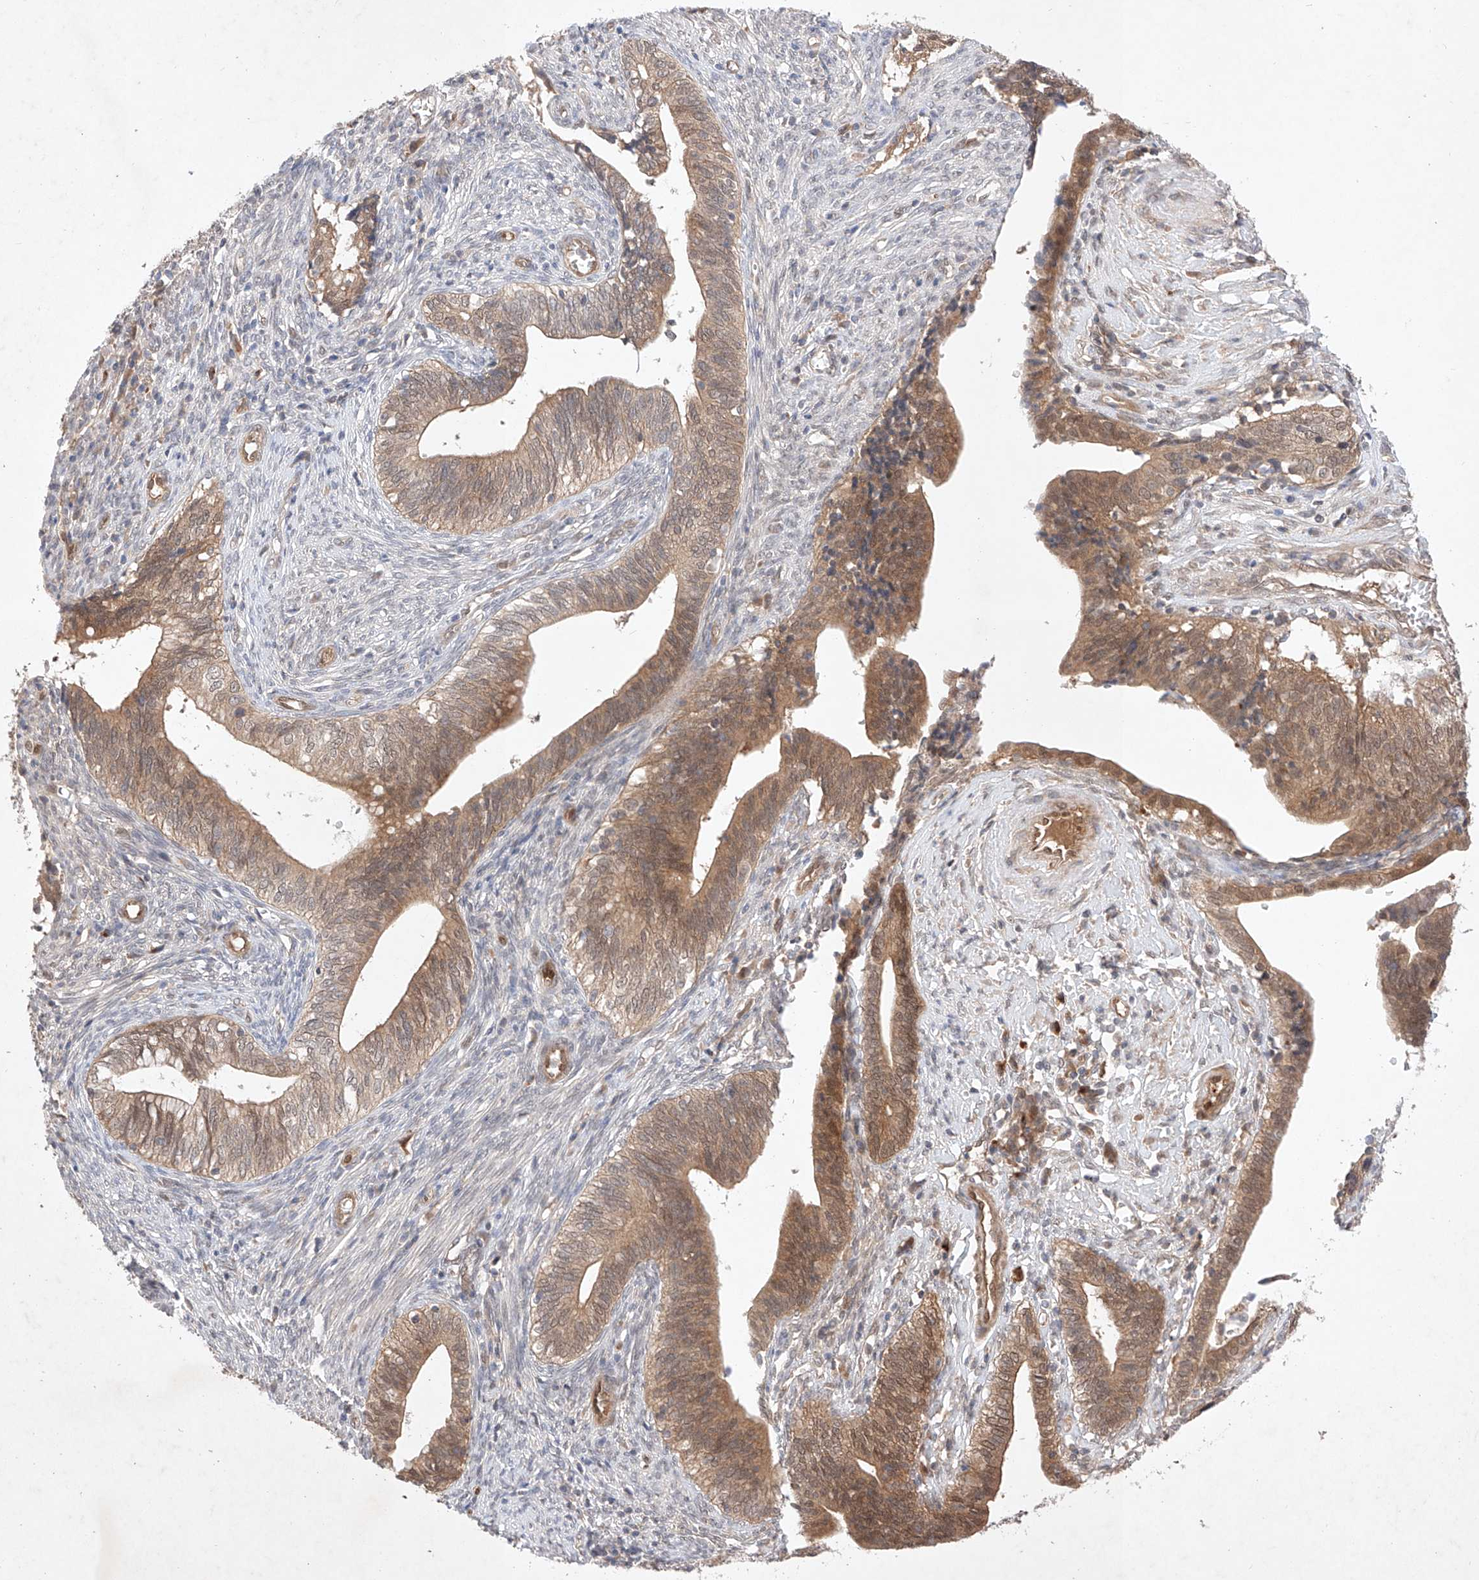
{"staining": {"intensity": "moderate", "quantity": ">75%", "location": "cytoplasmic/membranous,nuclear"}, "tissue": "cervical cancer", "cell_type": "Tumor cells", "image_type": "cancer", "snomed": [{"axis": "morphology", "description": "Adenocarcinoma, NOS"}, {"axis": "topography", "description": "Cervix"}], "caption": "DAB (3,3'-diaminobenzidine) immunohistochemical staining of cervical cancer (adenocarcinoma) exhibits moderate cytoplasmic/membranous and nuclear protein staining in about >75% of tumor cells.", "gene": "ZNF124", "patient": {"sex": "female", "age": 44}}